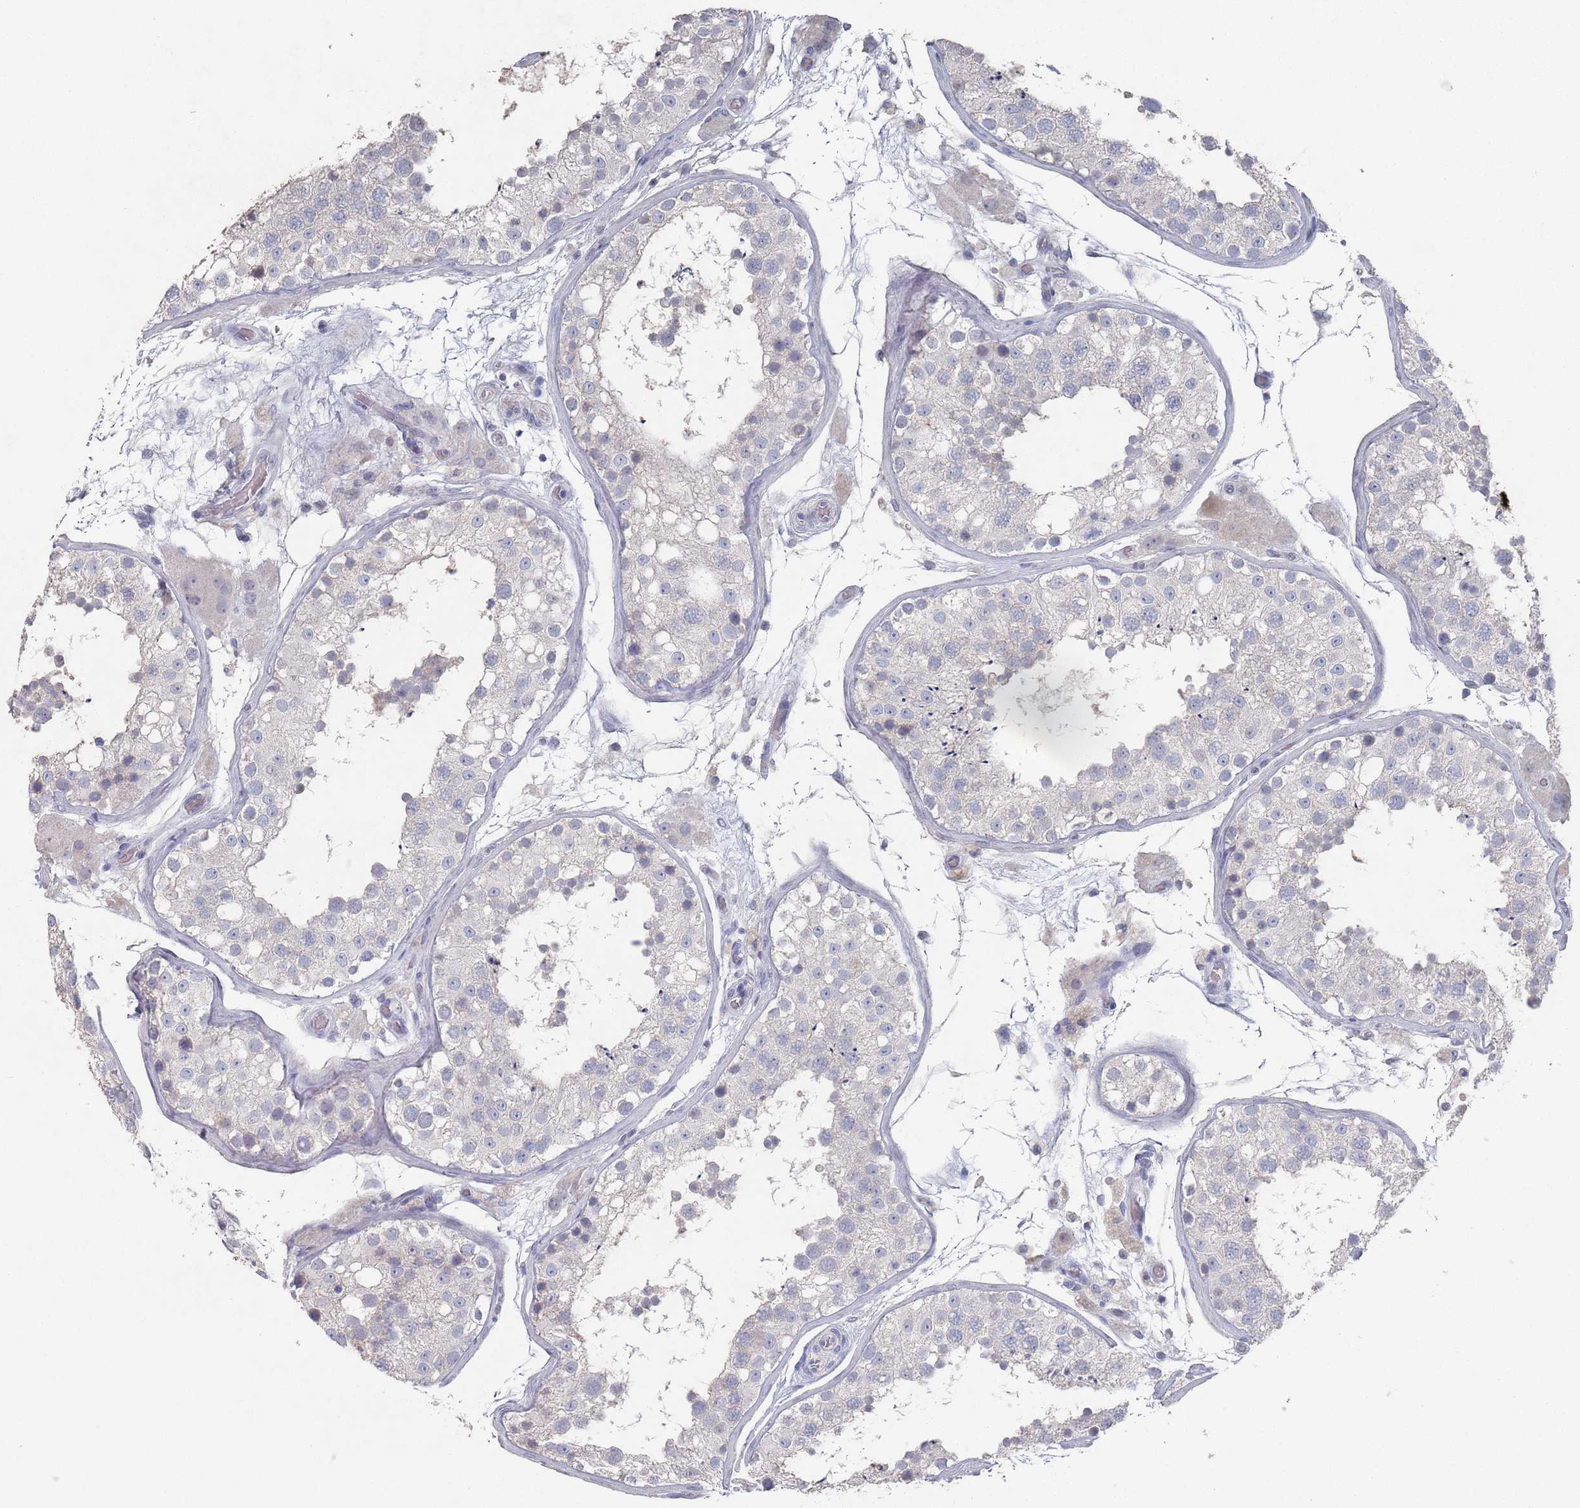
{"staining": {"intensity": "negative", "quantity": "none", "location": "none"}, "tissue": "testis", "cell_type": "Cells in seminiferous ducts", "image_type": "normal", "snomed": [{"axis": "morphology", "description": "Normal tissue, NOS"}, {"axis": "topography", "description": "Testis"}], "caption": "Testis stained for a protein using immunohistochemistry (IHC) displays no staining cells in seminiferous ducts.", "gene": "PROM2", "patient": {"sex": "male", "age": 26}}